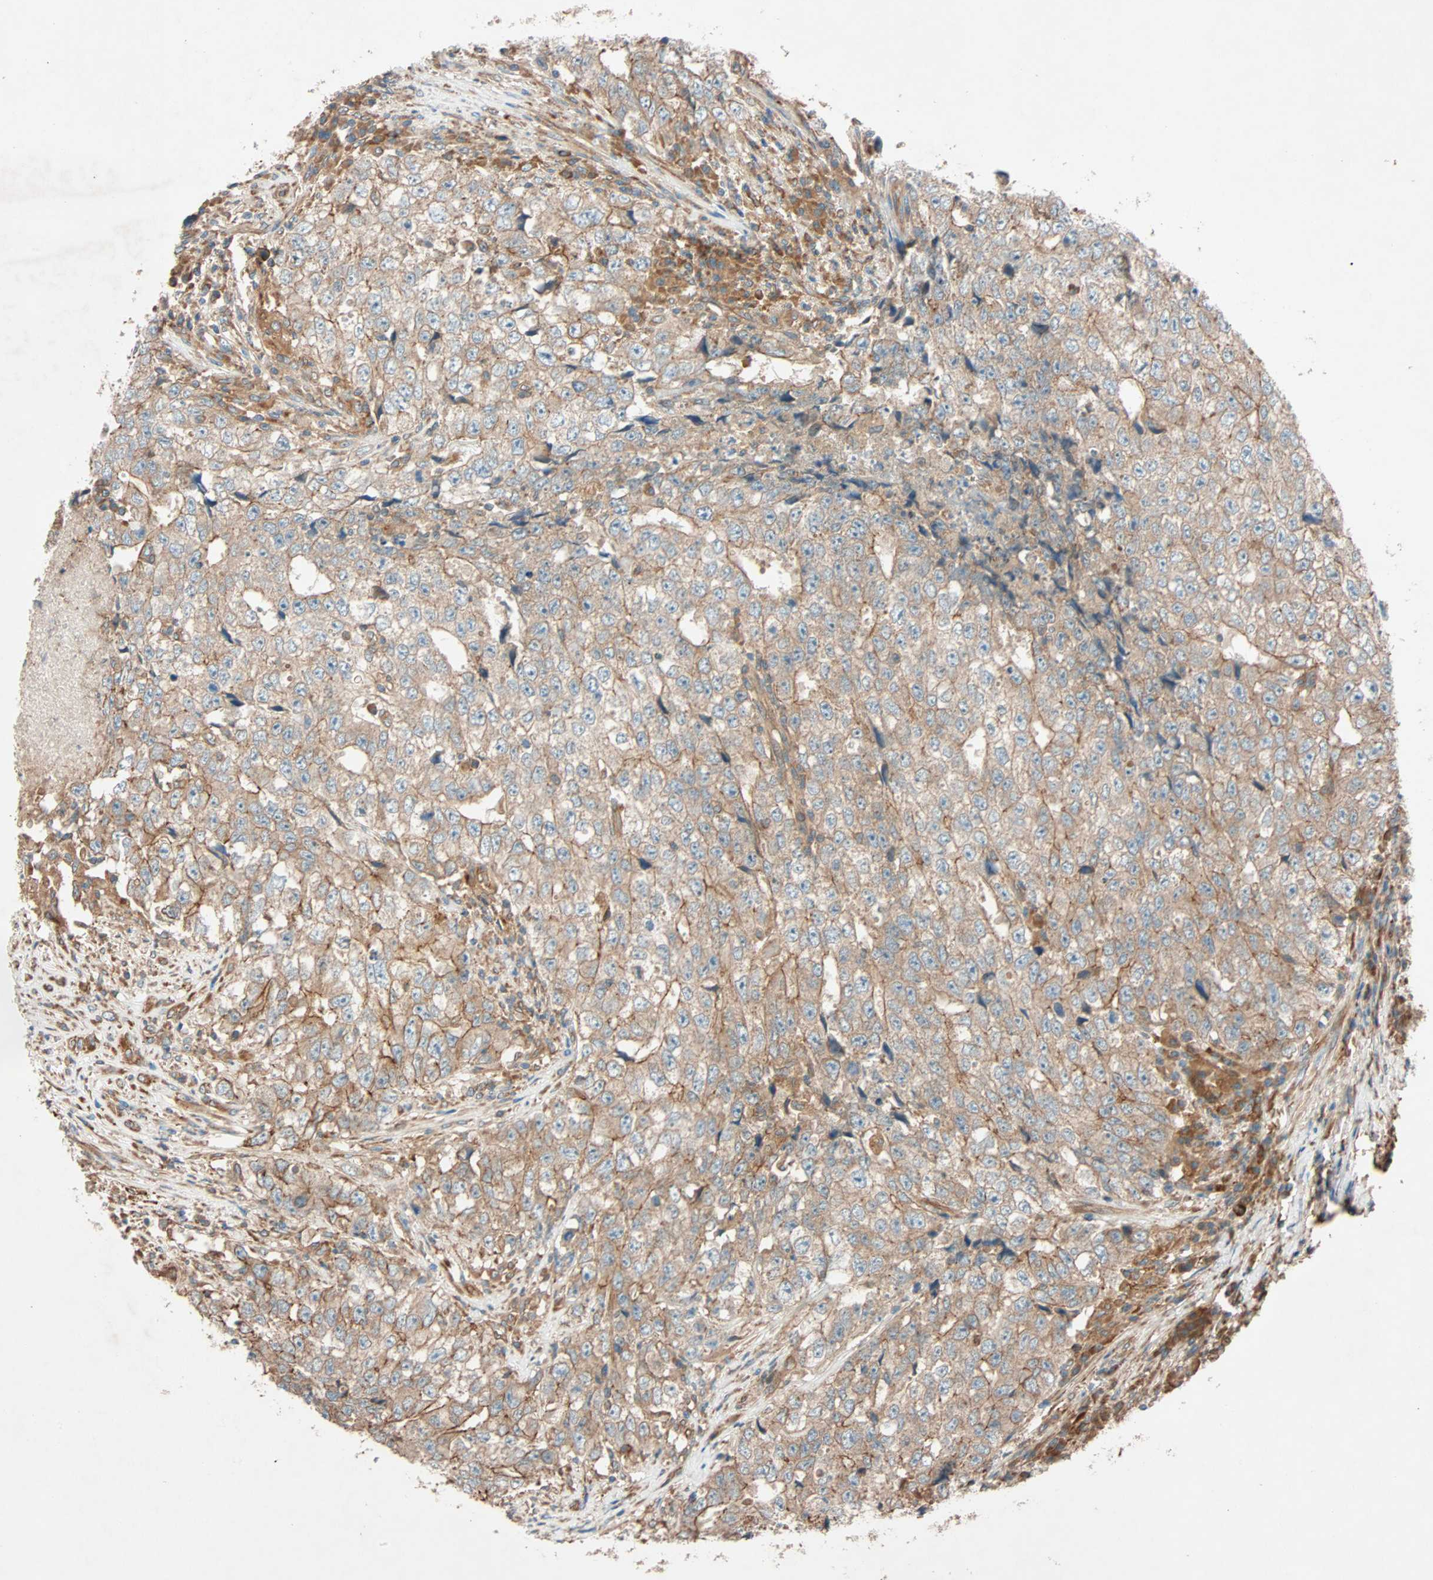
{"staining": {"intensity": "moderate", "quantity": ">75%", "location": "cytoplasmic/membranous"}, "tissue": "testis cancer", "cell_type": "Tumor cells", "image_type": "cancer", "snomed": [{"axis": "morphology", "description": "Necrosis, NOS"}, {"axis": "morphology", "description": "Carcinoma, Embryonal, NOS"}, {"axis": "topography", "description": "Testis"}], "caption": "Immunohistochemistry (IHC) (DAB) staining of testis embryonal carcinoma shows moderate cytoplasmic/membranous protein expression in approximately >75% of tumor cells. The staining was performed using DAB to visualize the protein expression in brown, while the nuclei were stained in blue with hematoxylin (Magnification: 20x).", "gene": "PHYH", "patient": {"sex": "male", "age": 19}}